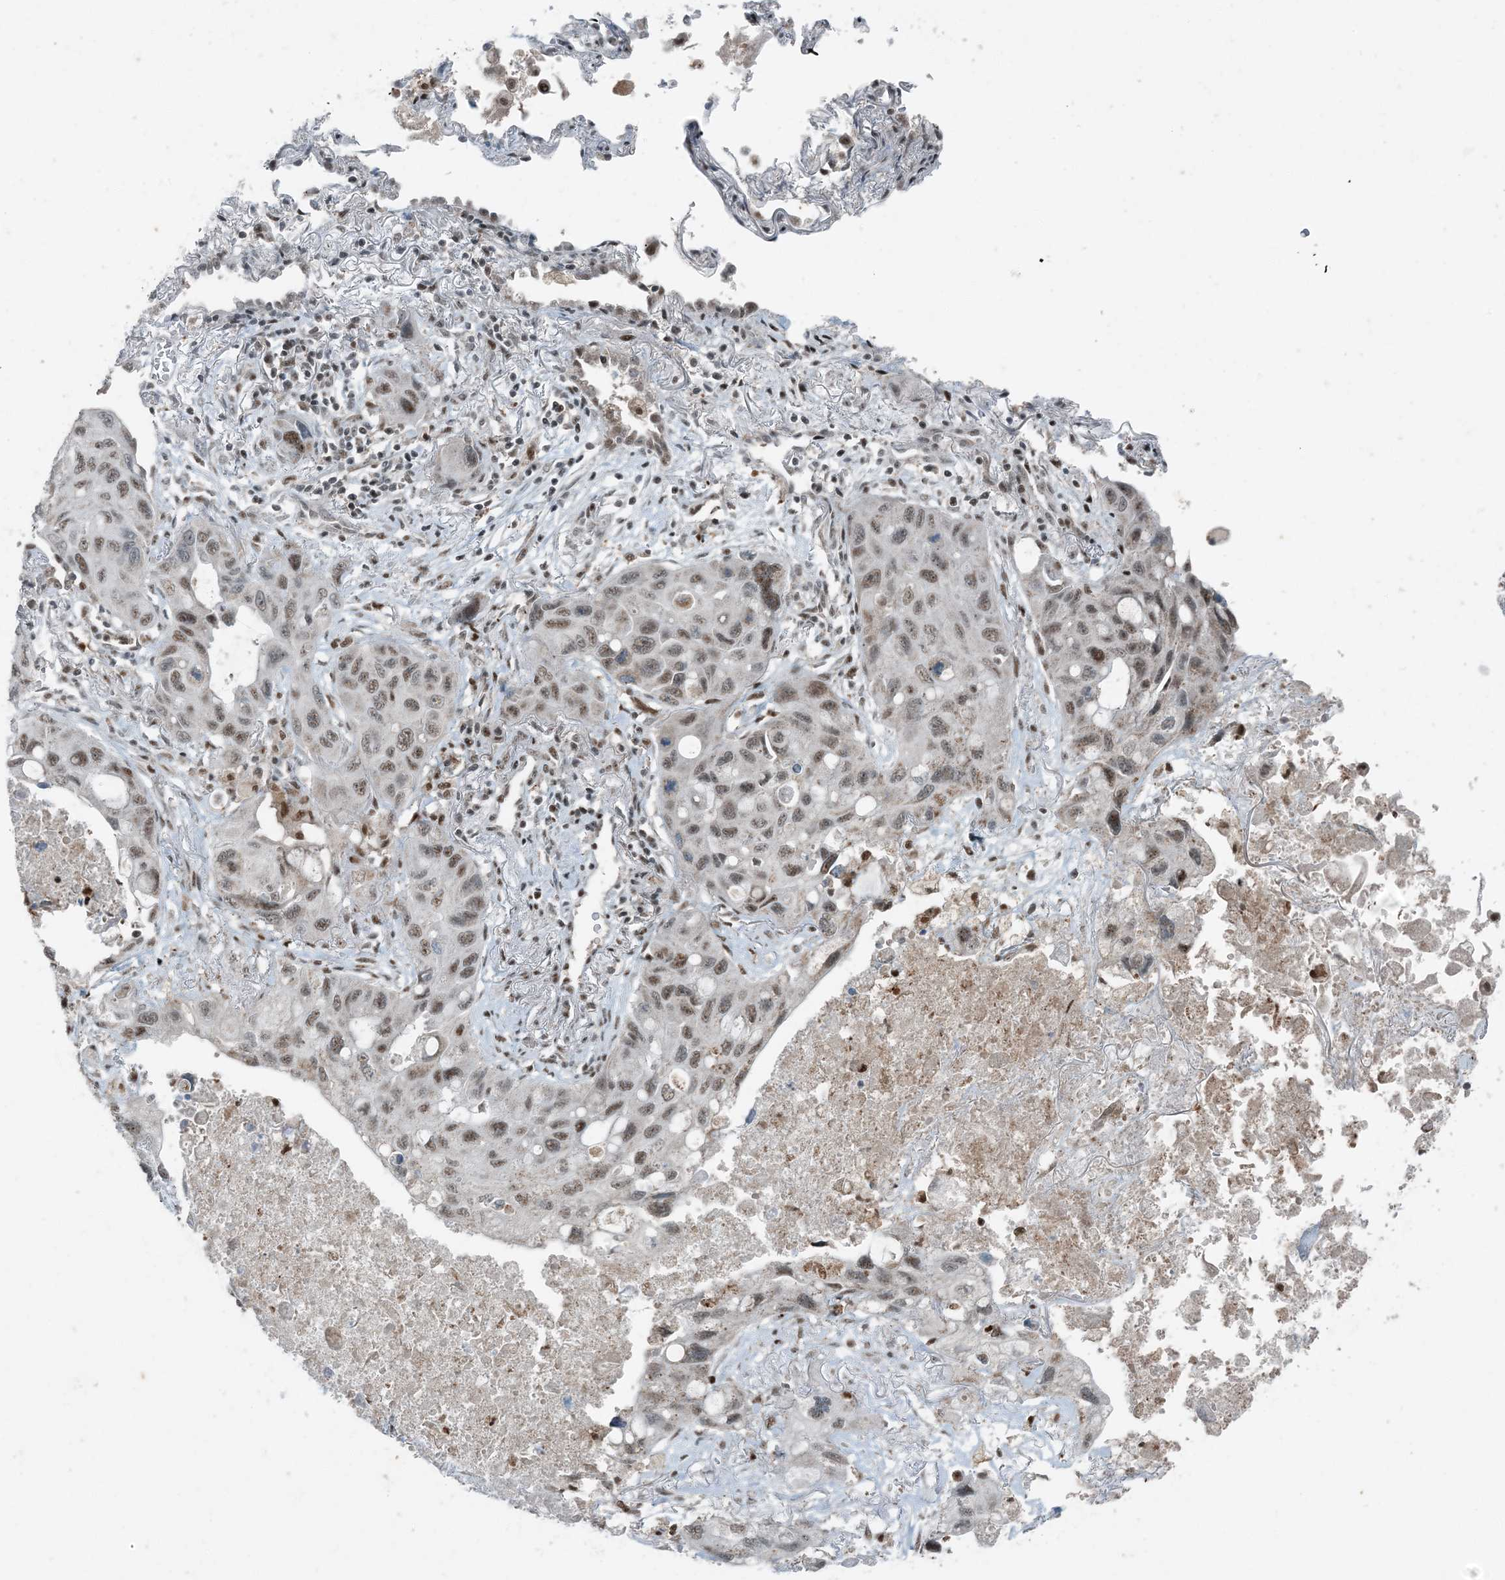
{"staining": {"intensity": "moderate", "quantity": ">75%", "location": "nuclear"}, "tissue": "lung cancer", "cell_type": "Tumor cells", "image_type": "cancer", "snomed": [{"axis": "morphology", "description": "Squamous cell carcinoma, NOS"}, {"axis": "topography", "description": "Lung"}], "caption": "Immunohistochemistry (IHC) of lung cancer reveals medium levels of moderate nuclear staining in approximately >75% of tumor cells.", "gene": "TADA2B", "patient": {"sex": "female", "age": 73}}